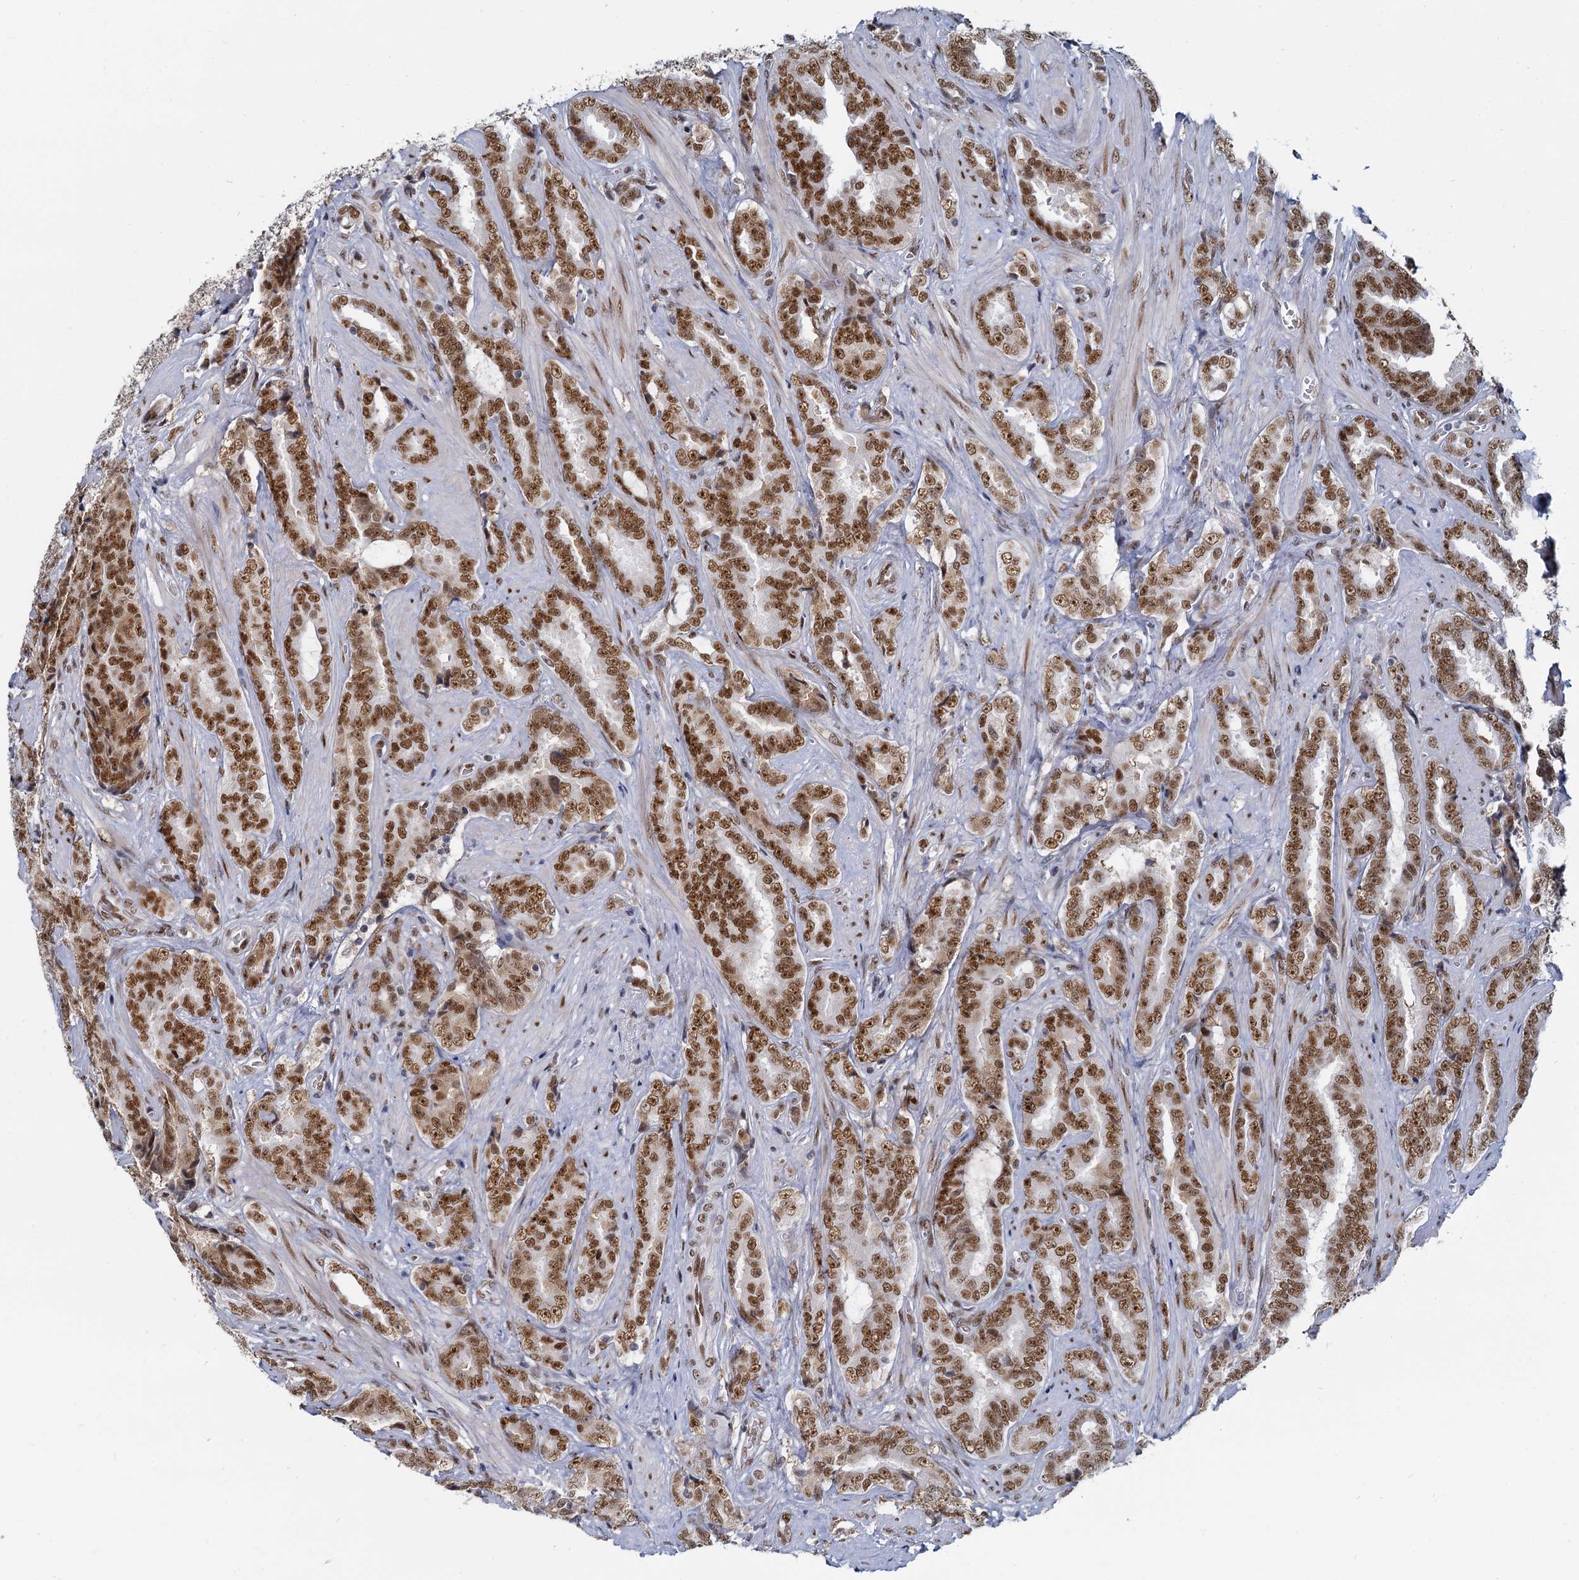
{"staining": {"intensity": "moderate", "quantity": ">75%", "location": "nuclear"}, "tissue": "prostate cancer", "cell_type": "Tumor cells", "image_type": "cancer", "snomed": [{"axis": "morphology", "description": "Adenocarcinoma, High grade"}, {"axis": "topography", "description": "Prostate and seminal vesicle, NOS"}], "caption": "The histopathology image demonstrates a brown stain indicating the presence of a protein in the nuclear of tumor cells in prostate adenocarcinoma (high-grade).", "gene": "RPRD1A", "patient": {"sex": "male", "age": 67}}